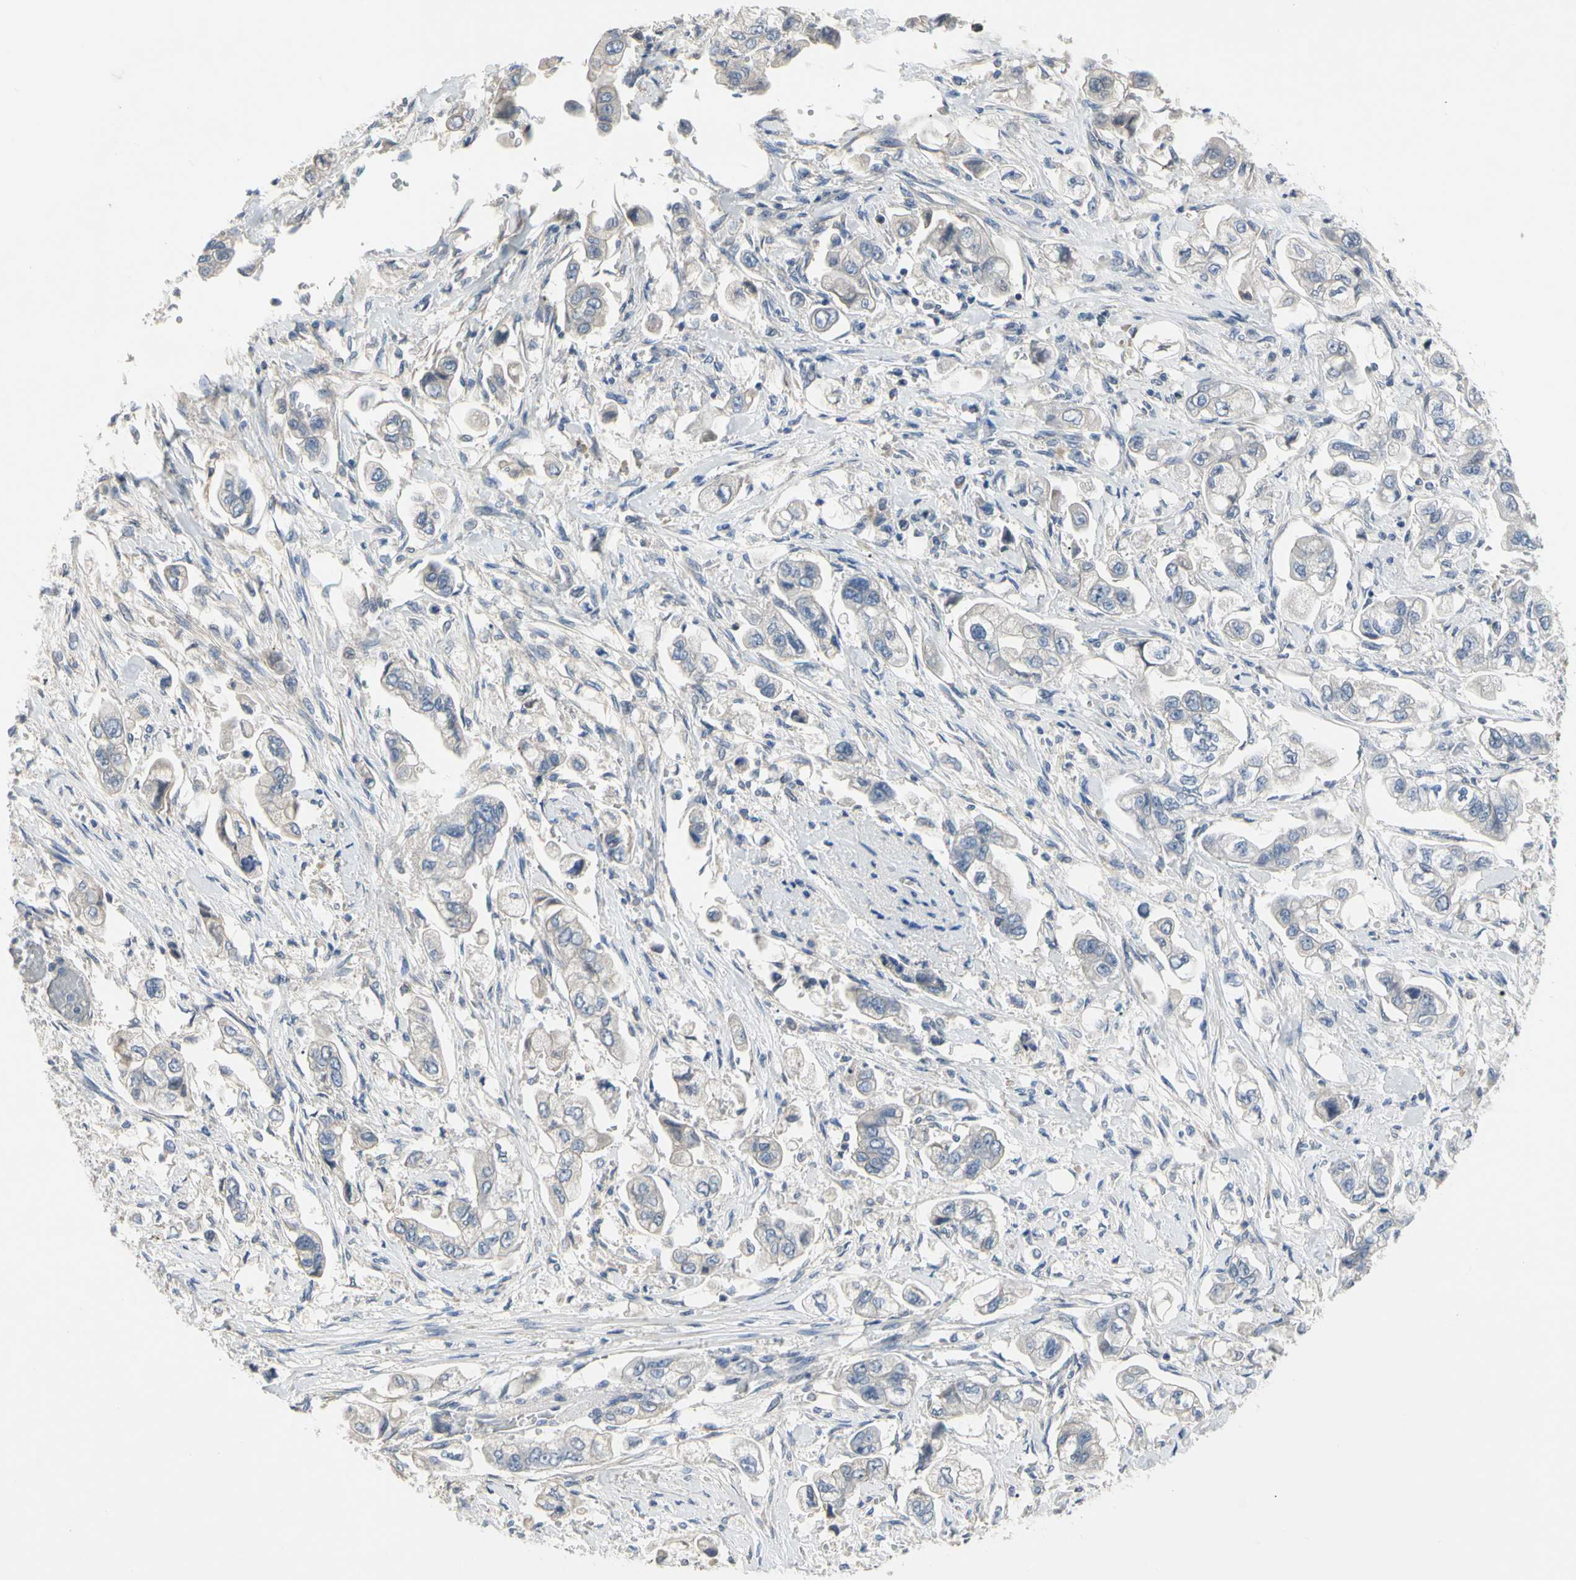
{"staining": {"intensity": "negative", "quantity": "none", "location": "none"}, "tissue": "stomach cancer", "cell_type": "Tumor cells", "image_type": "cancer", "snomed": [{"axis": "morphology", "description": "Adenocarcinoma, NOS"}, {"axis": "topography", "description": "Stomach"}], "caption": "The immunohistochemistry histopathology image has no significant staining in tumor cells of stomach cancer (adenocarcinoma) tissue. (DAB immunohistochemistry with hematoxylin counter stain).", "gene": "ECRG4", "patient": {"sex": "male", "age": 62}}